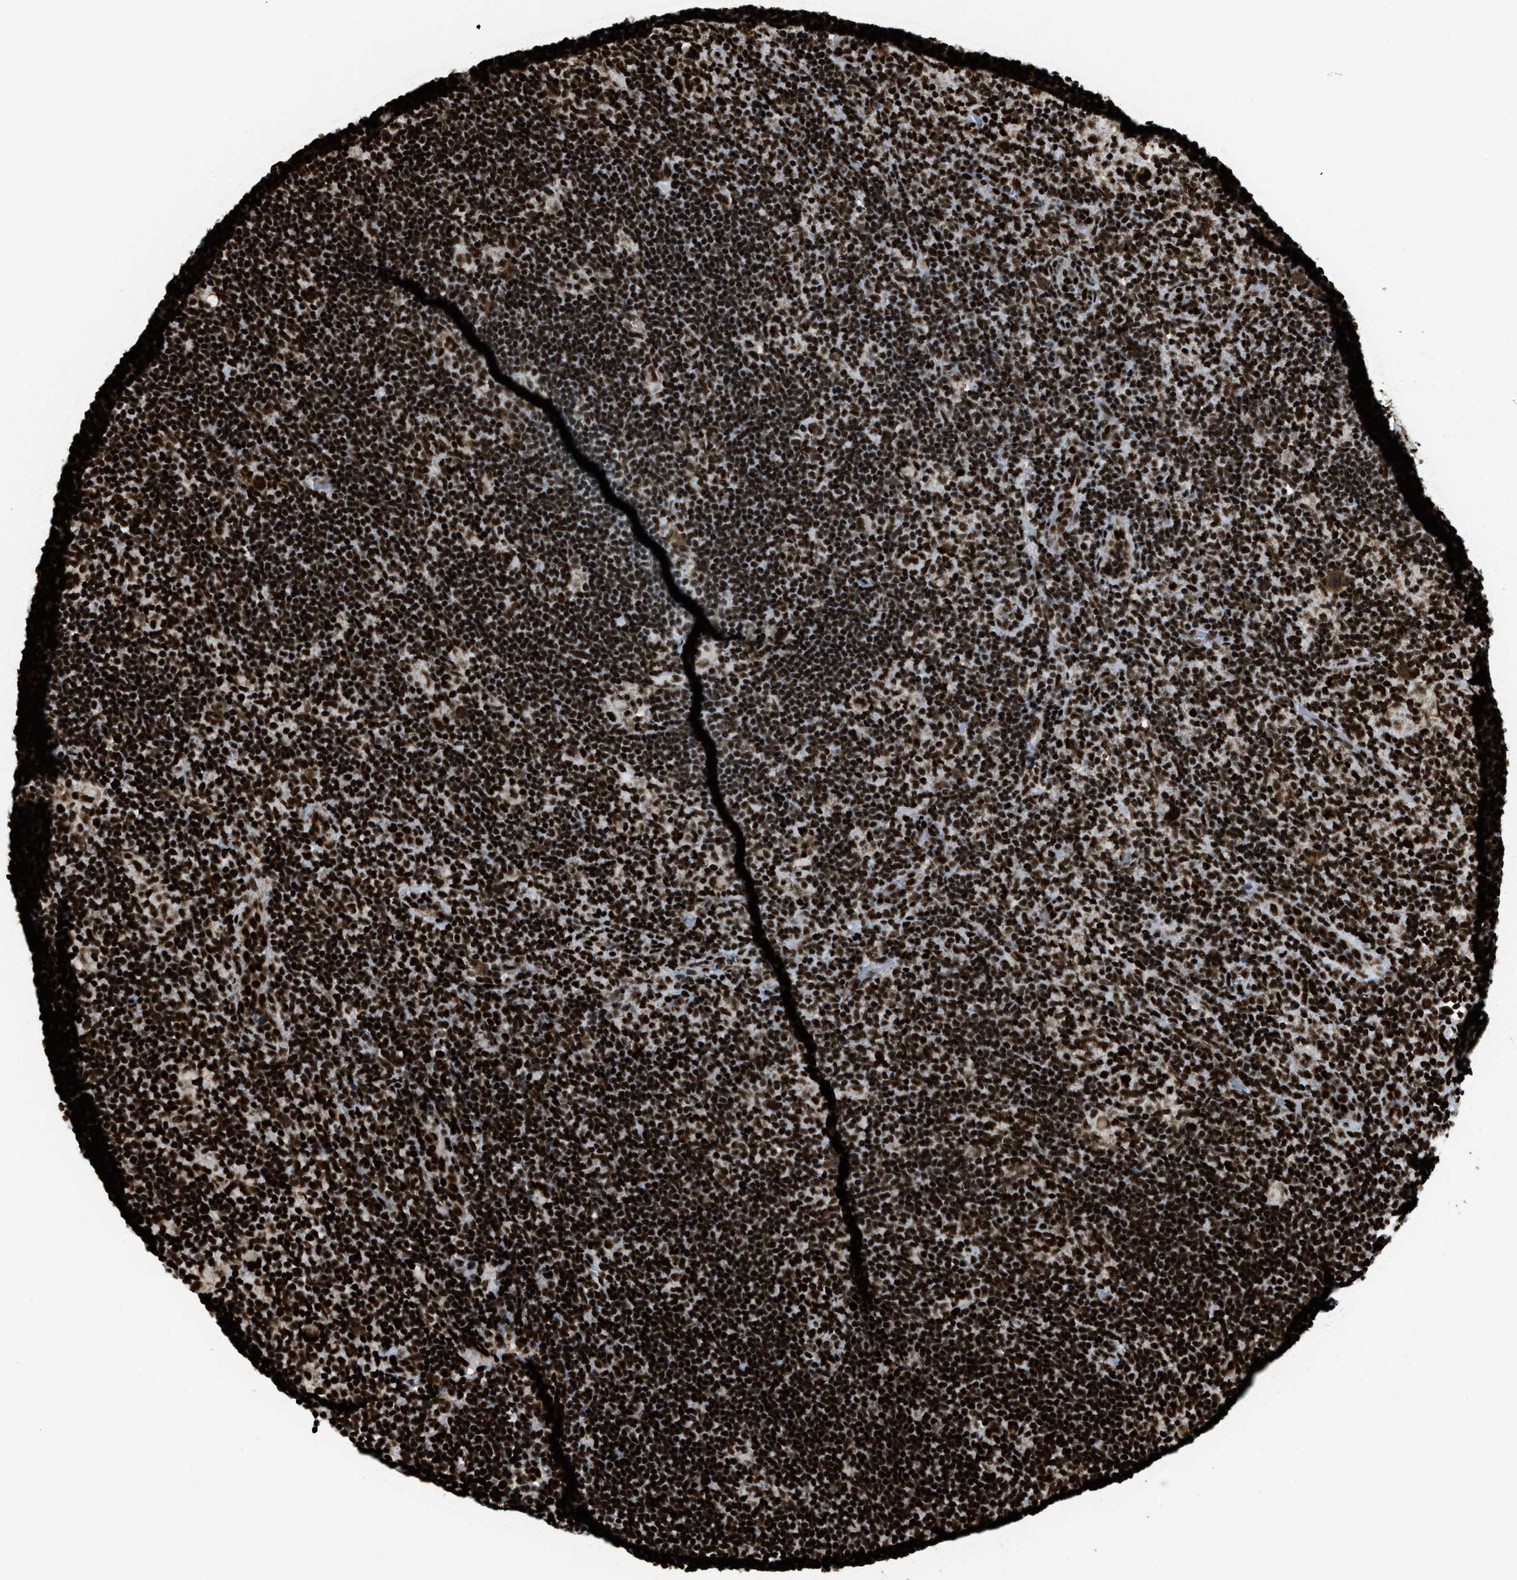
{"staining": {"intensity": "strong", "quantity": ">75%", "location": "nuclear"}, "tissue": "lymphoma", "cell_type": "Tumor cells", "image_type": "cancer", "snomed": [{"axis": "morphology", "description": "Hodgkin's disease, NOS"}, {"axis": "topography", "description": "Lymph node"}], "caption": "Hodgkin's disease tissue reveals strong nuclear positivity in about >75% of tumor cells, visualized by immunohistochemistry.", "gene": "GABPB1", "patient": {"sex": "female", "age": 57}}